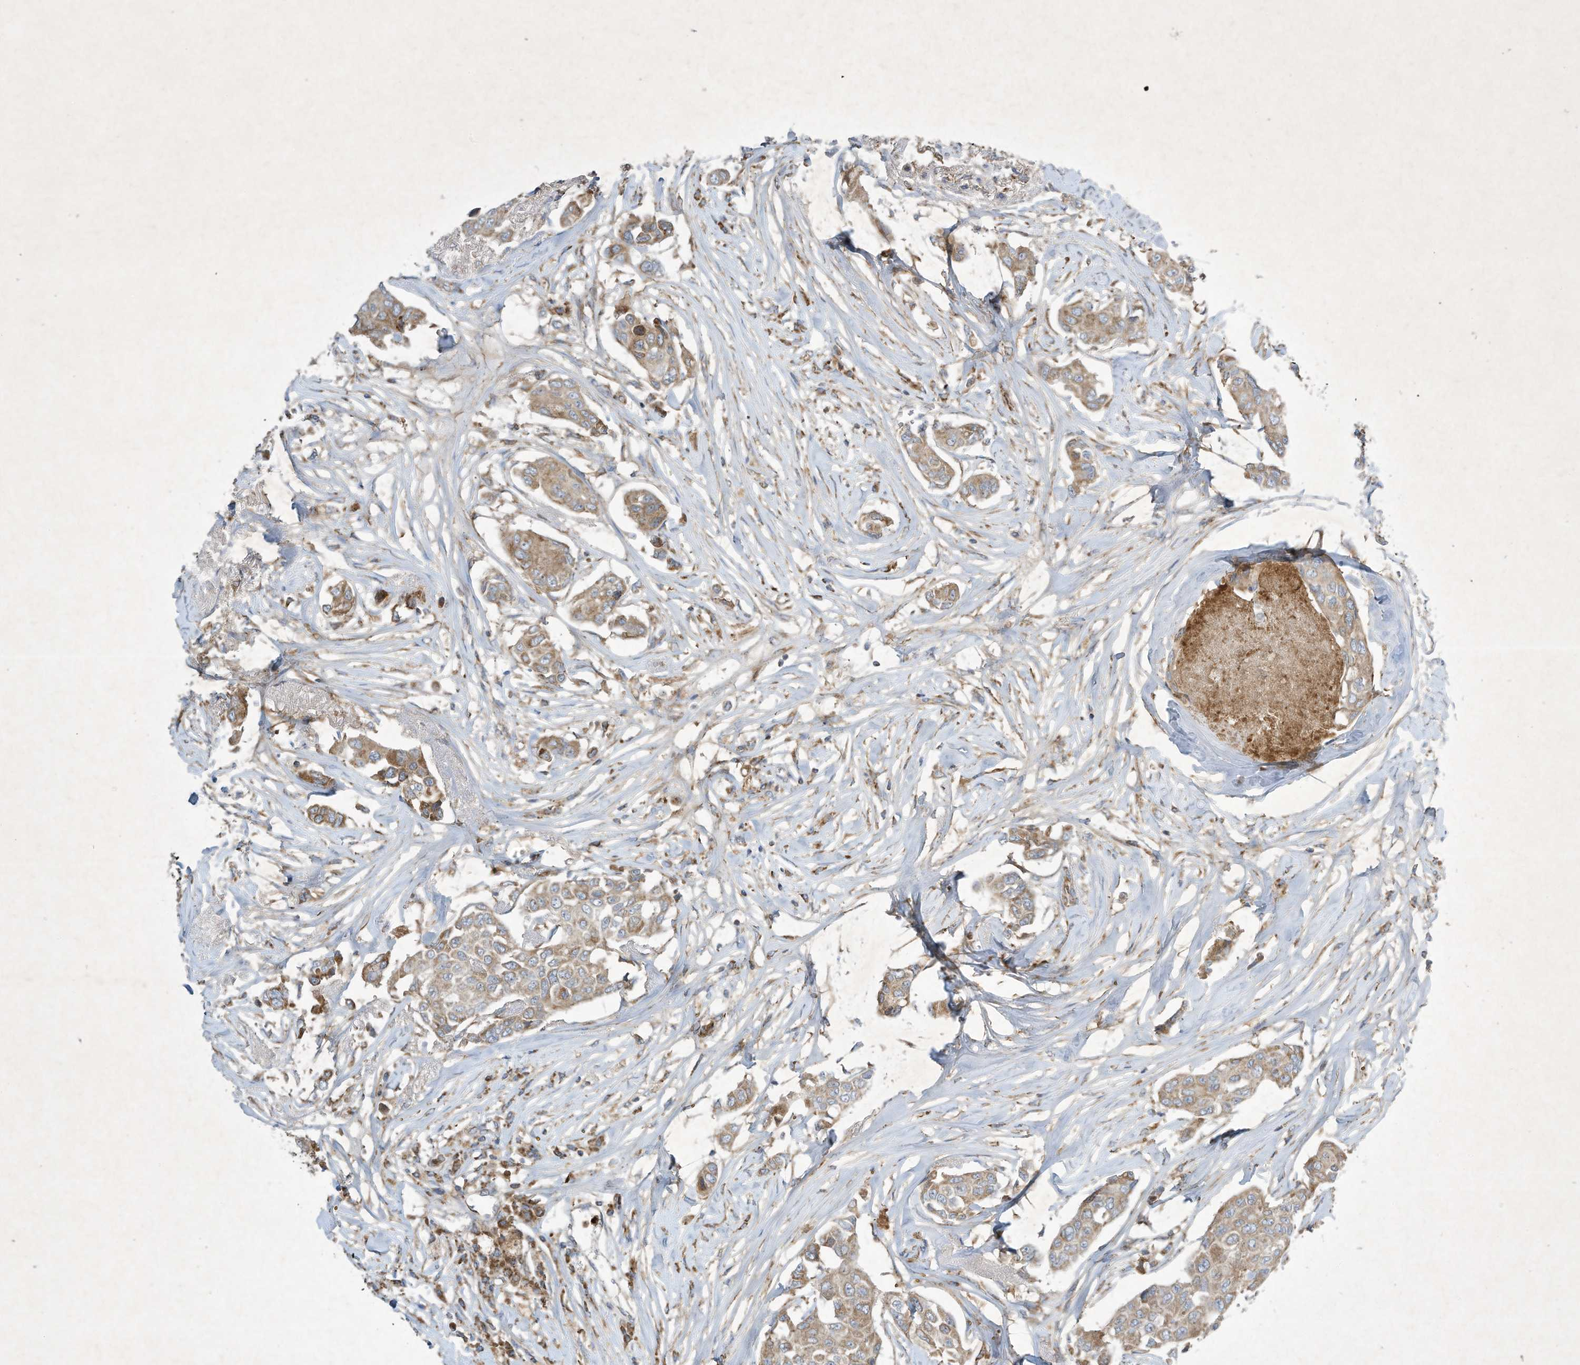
{"staining": {"intensity": "moderate", "quantity": ">75%", "location": "cytoplasmic/membranous"}, "tissue": "breast cancer", "cell_type": "Tumor cells", "image_type": "cancer", "snomed": [{"axis": "morphology", "description": "Duct carcinoma"}, {"axis": "topography", "description": "Breast"}], "caption": "Breast cancer was stained to show a protein in brown. There is medium levels of moderate cytoplasmic/membranous staining in about >75% of tumor cells. The staining was performed using DAB (3,3'-diaminobenzidine), with brown indicating positive protein expression. Nuclei are stained blue with hematoxylin.", "gene": "SYNJ2", "patient": {"sex": "female", "age": 80}}